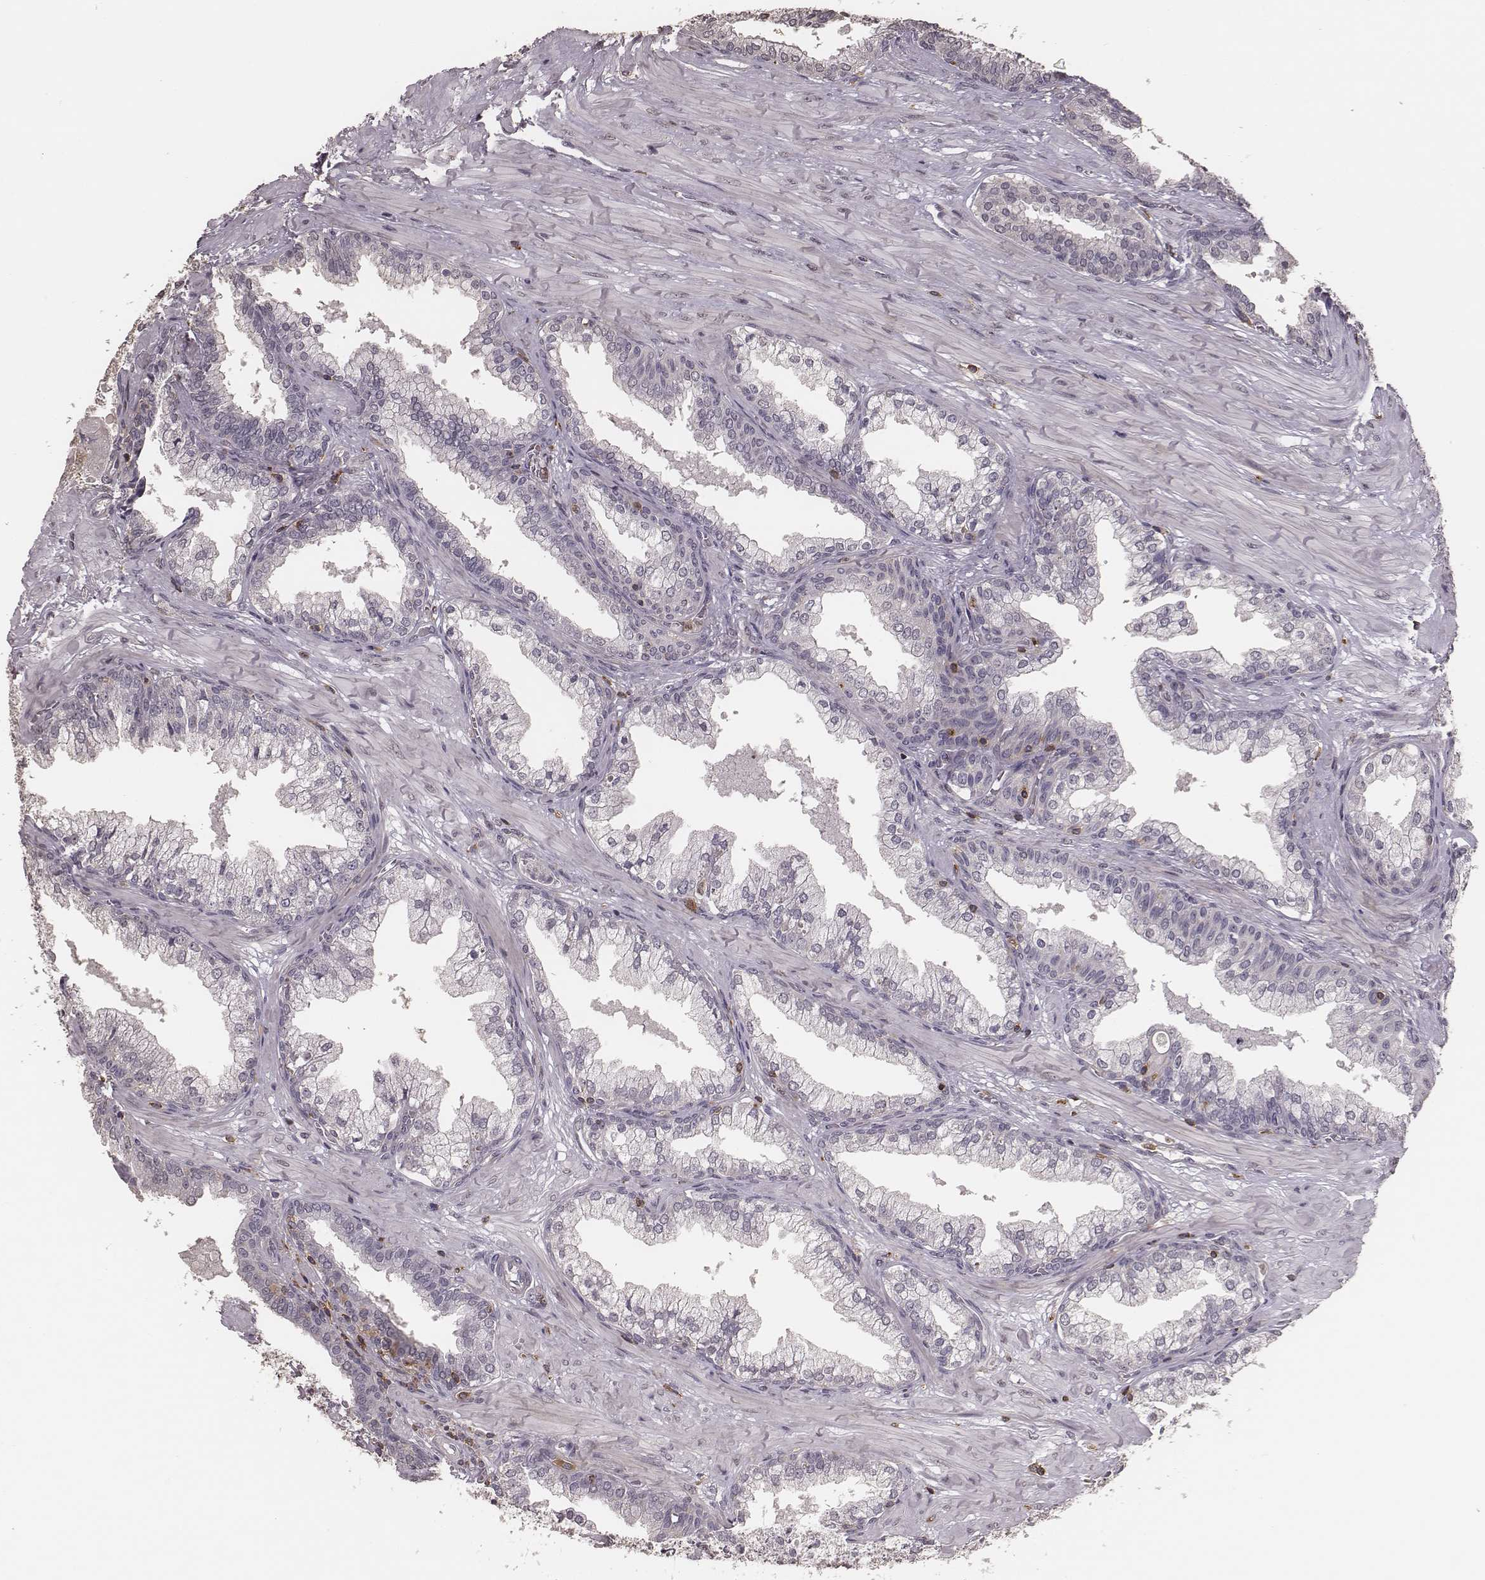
{"staining": {"intensity": "negative", "quantity": "none", "location": "none"}, "tissue": "prostate cancer", "cell_type": "Tumor cells", "image_type": "cancer", "snomed": [{"axis": "morphology", "description": "Adenocarcinoma, NOS"}, {"axis": "topography", "description": "Prostate and seminal vesicle, NOS"}, {"axis": "topography", "description": "Prostate"}], "caption": "Tumor cells show no significant expression in prostate cancer.", "gene": "PILRA", "patient": {"sex": "male", "age": 44}}